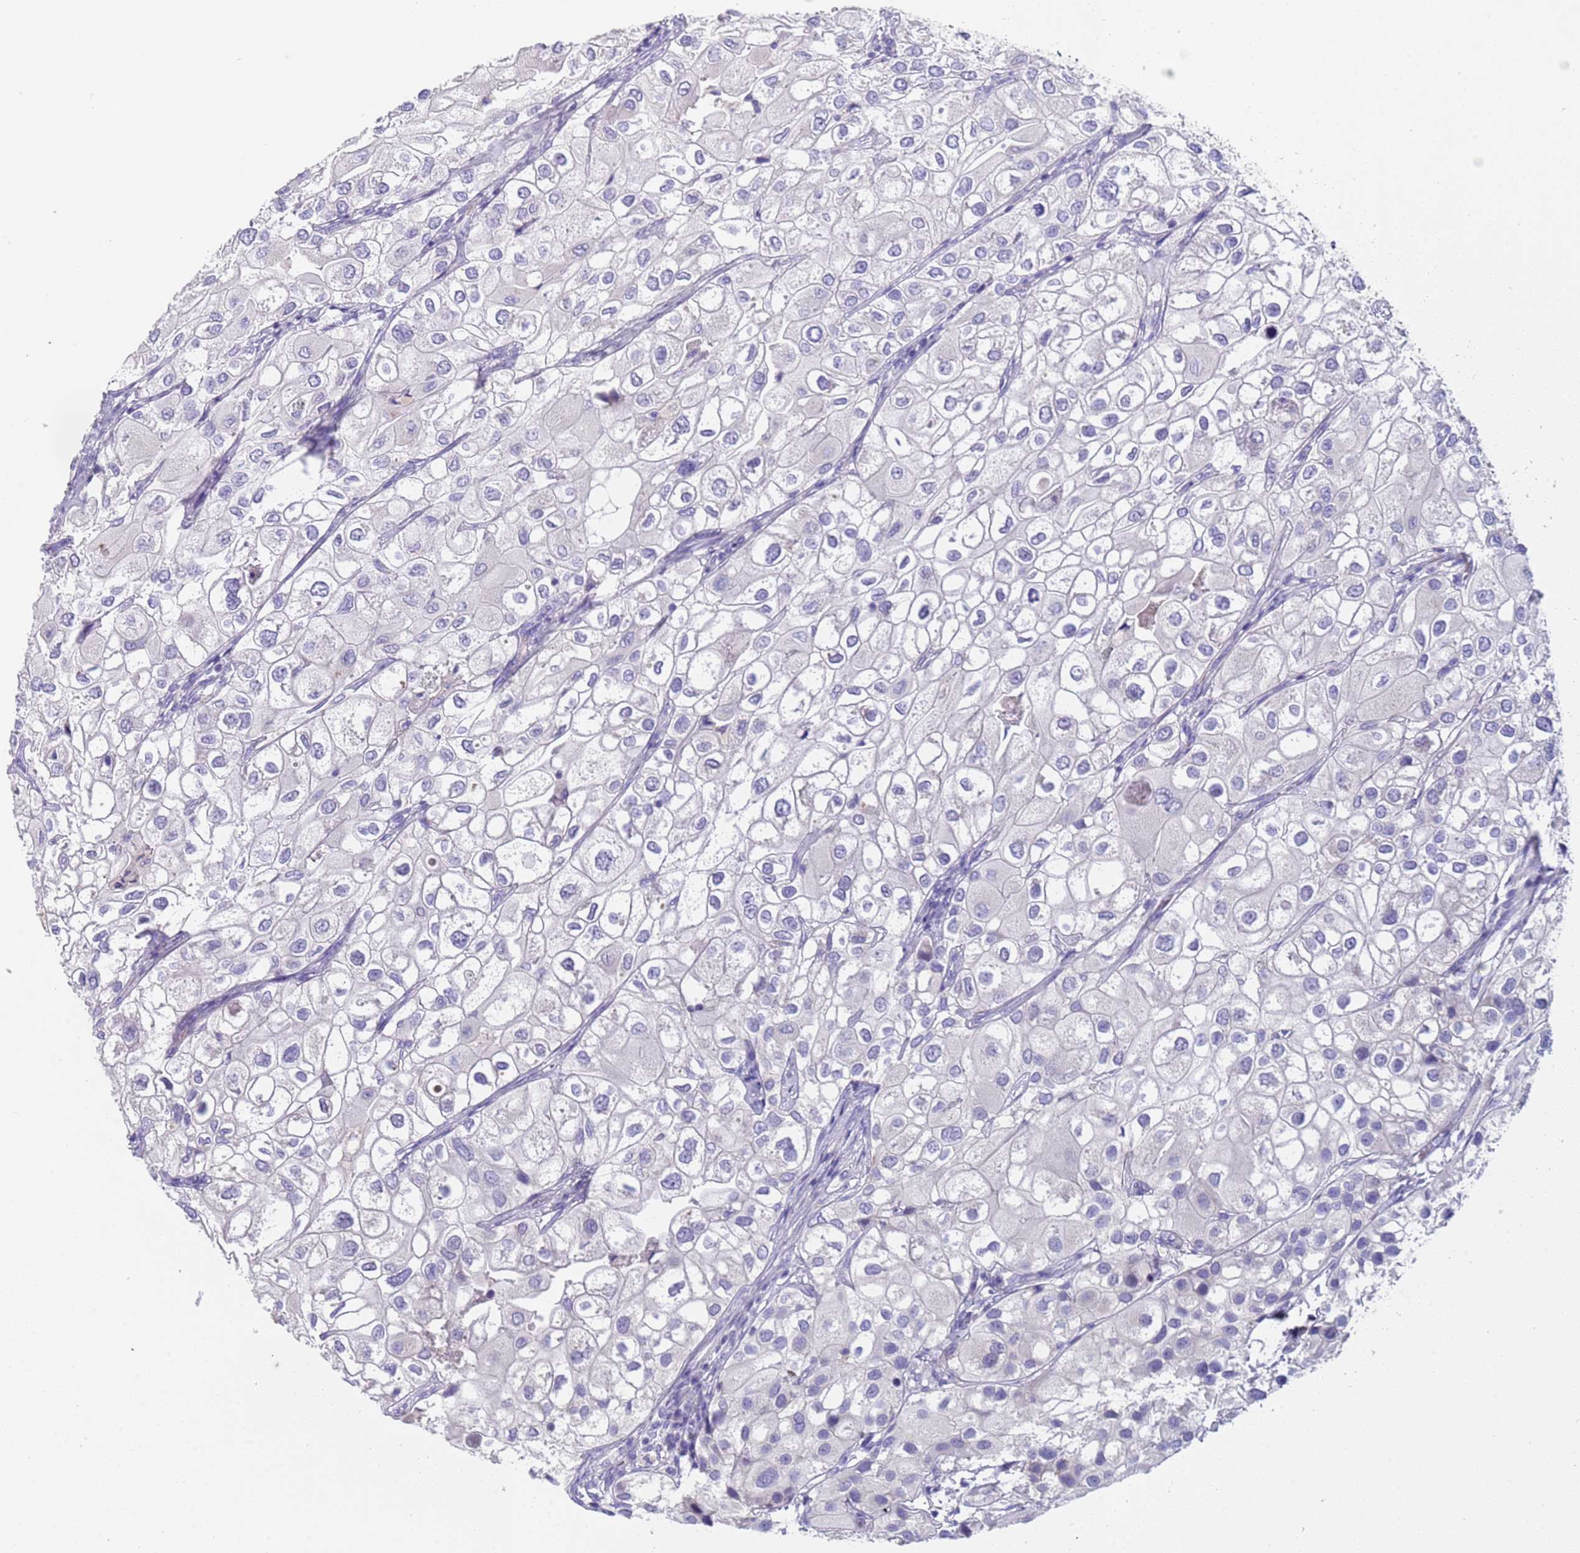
{"staining": {"intensity": "negative", "quantity": "none", "location": "none"}, "tissue": "urothelial cancer", "cell_type": "Tumor cells", "image_type": "cancer", "snomed": [{"axis": "morphology", "description": "Urothelial carcinoma, High grade"}, {"axis": "topography", "description": "Urinary bladder"}], "caption": "IHC photomicrograph of high-grade urothelial carcinoma stained for a protein (brown), which shows no staining in tumor cells.", "gene": "KBTBD3", "patient": {"sex": "male", "age": 64}}